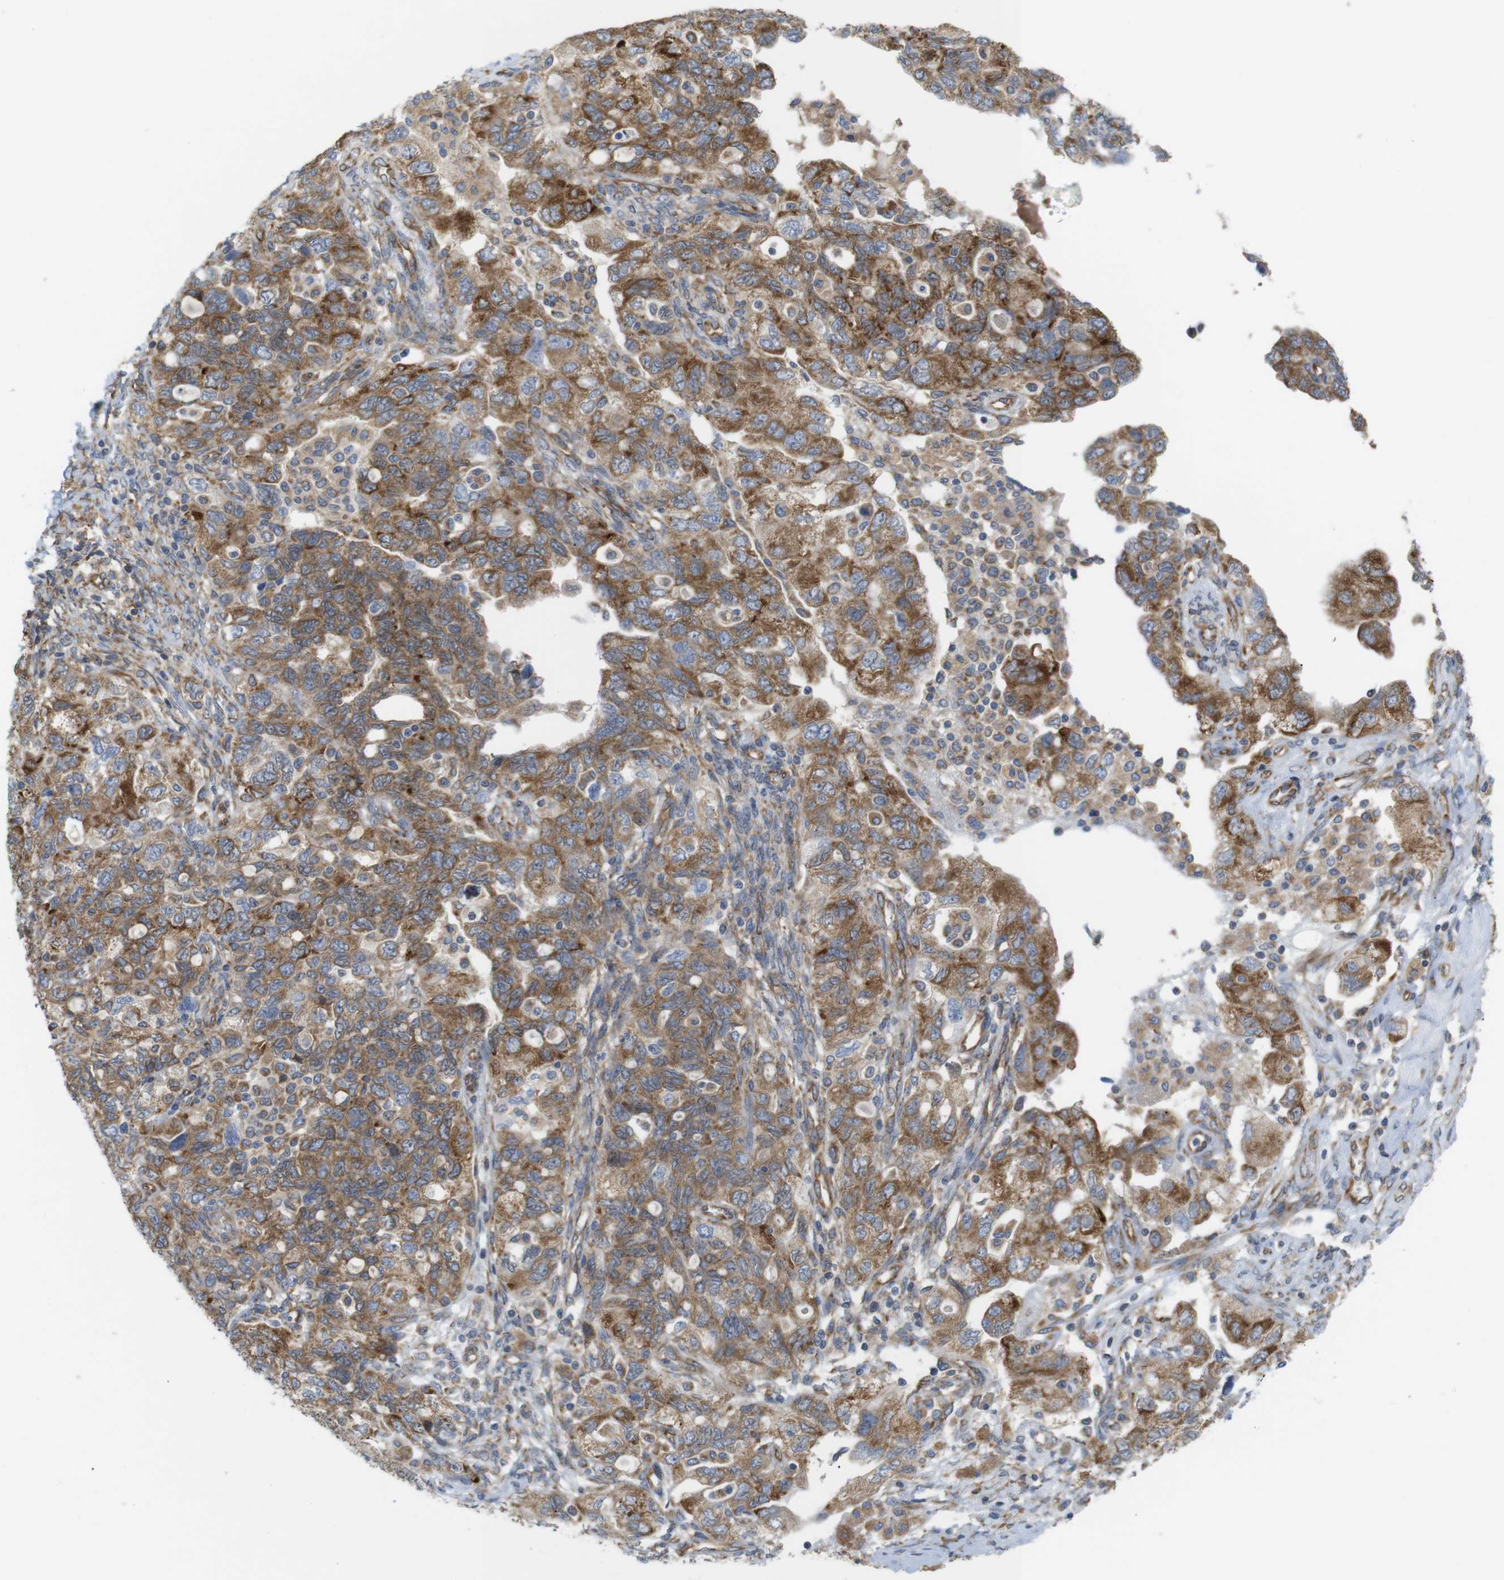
{"staining": {"intensity": "moderate", "quantity": ">75%", "location": "cytoplasmic/membranous"}, "tissue": "ovarian cancer", "cell_type": "Tumor cells", "image_type": "cancer", "snomed": [{"axis": "morphology", "description": "Carcinoma, NOS"}, {"axis": "morphology", "description": "Cystadenocarcinoma, serous, NOS"}, {"axis": "topography", "description": "Ovary"}], "caption": "Approximately >75% of tumor cells in human ovarian cancer show moderate cytoplasmic/membranous protein expression as visualized by brown immunohistochemical staining.", "gene": "PCNX2", "patient": {"sex": "female", "age": 69}}